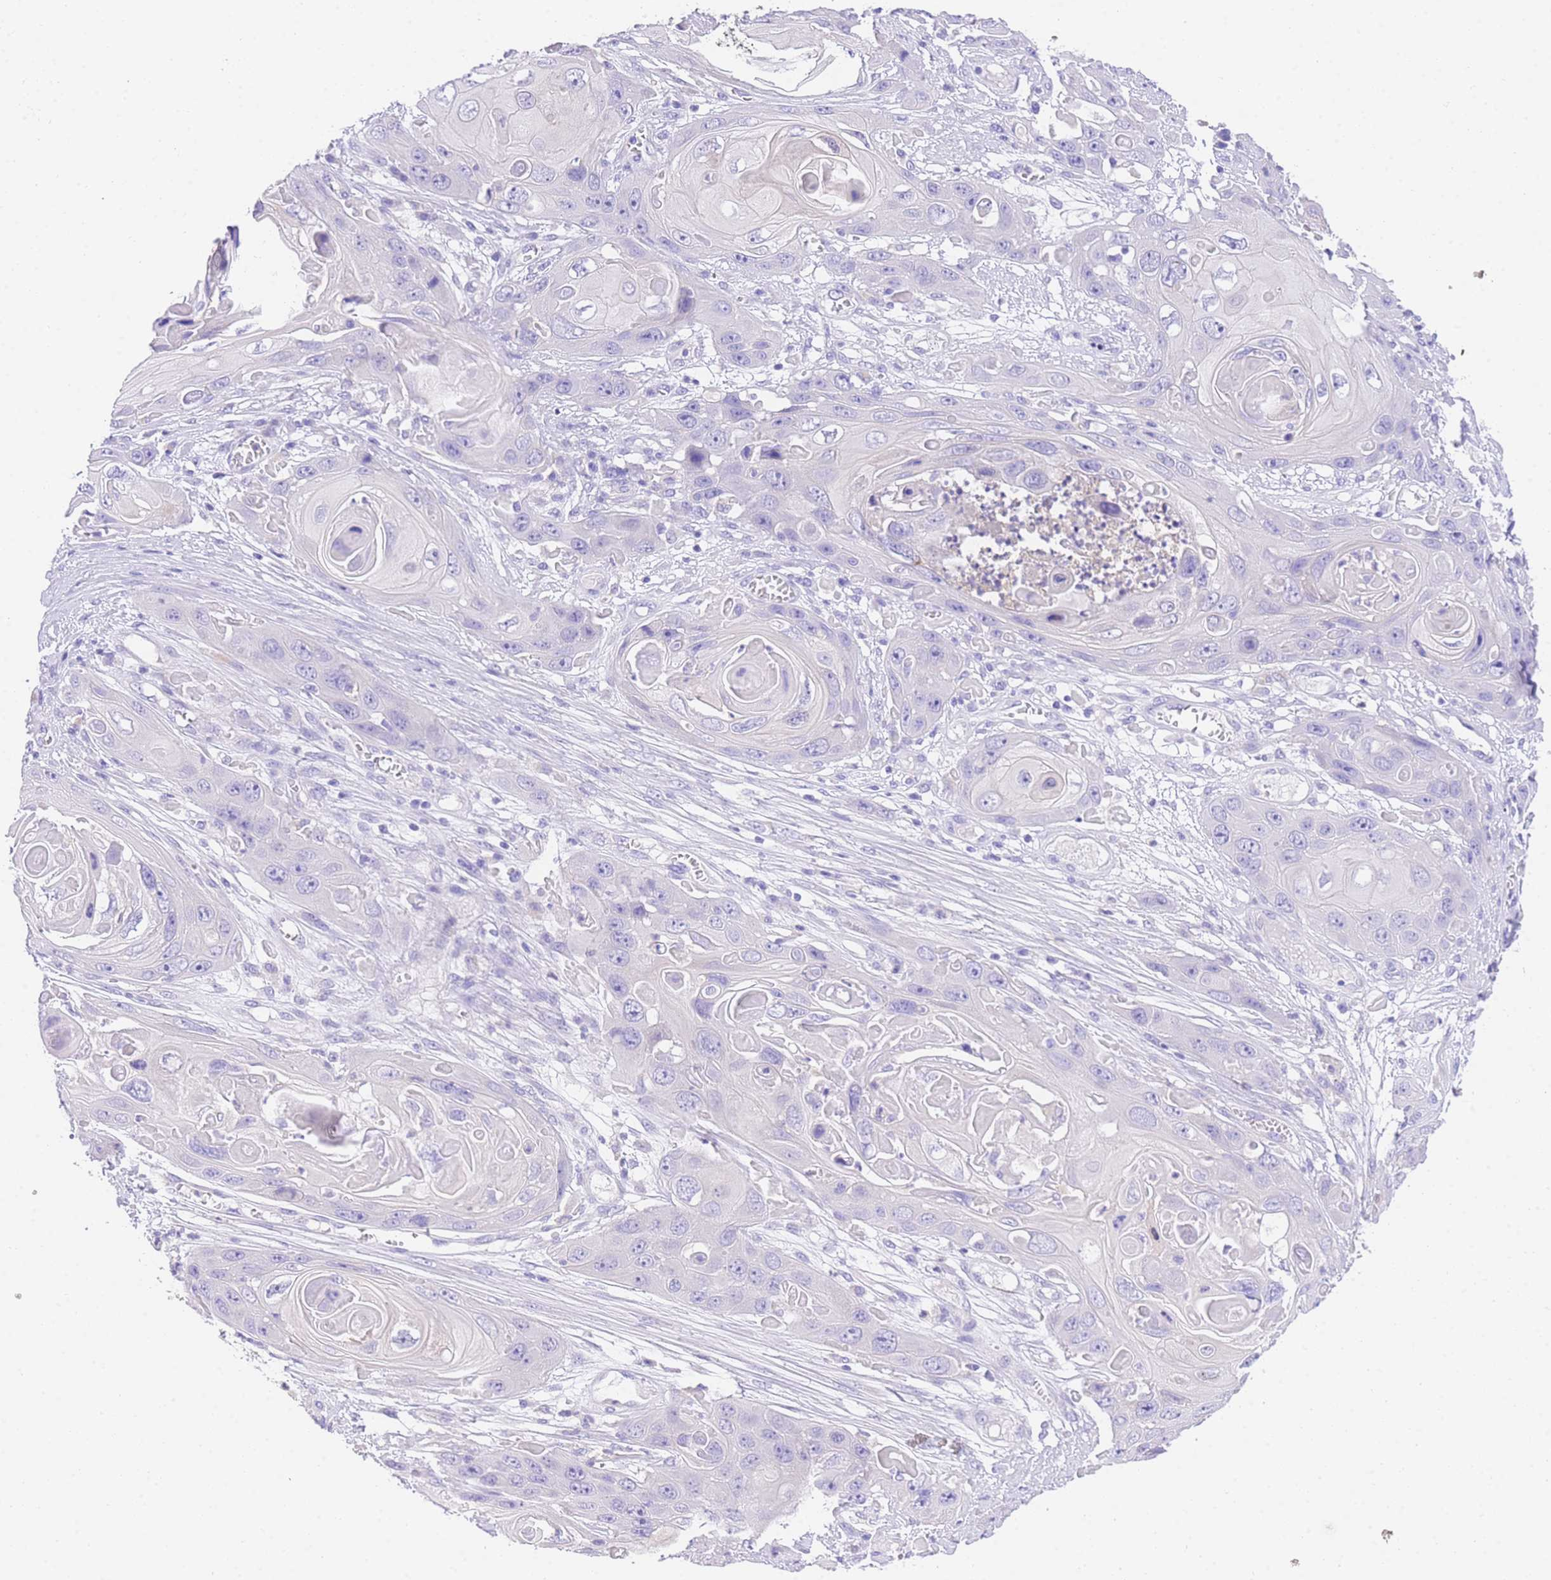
{"staining": {"intensity": "negative", "quantity": "none", "location": "none"}, "tissue": "skin cancer", "cell_type": "Tumor cells", "image_type": "cancer", "snomed": [{"axis": "morphology", "description": "Squamous cell carcinoma, NOS"}, {"axis": "topography", "description": "Skin"}], "caption": "Skin cancer (squamous cell carcinoma) stained for a protein using immunohistochemistry (IHC) demonstrates no positivity tumor cells.", "gene": "EPN2", "patient": {"sex": "male", "age": 55}}